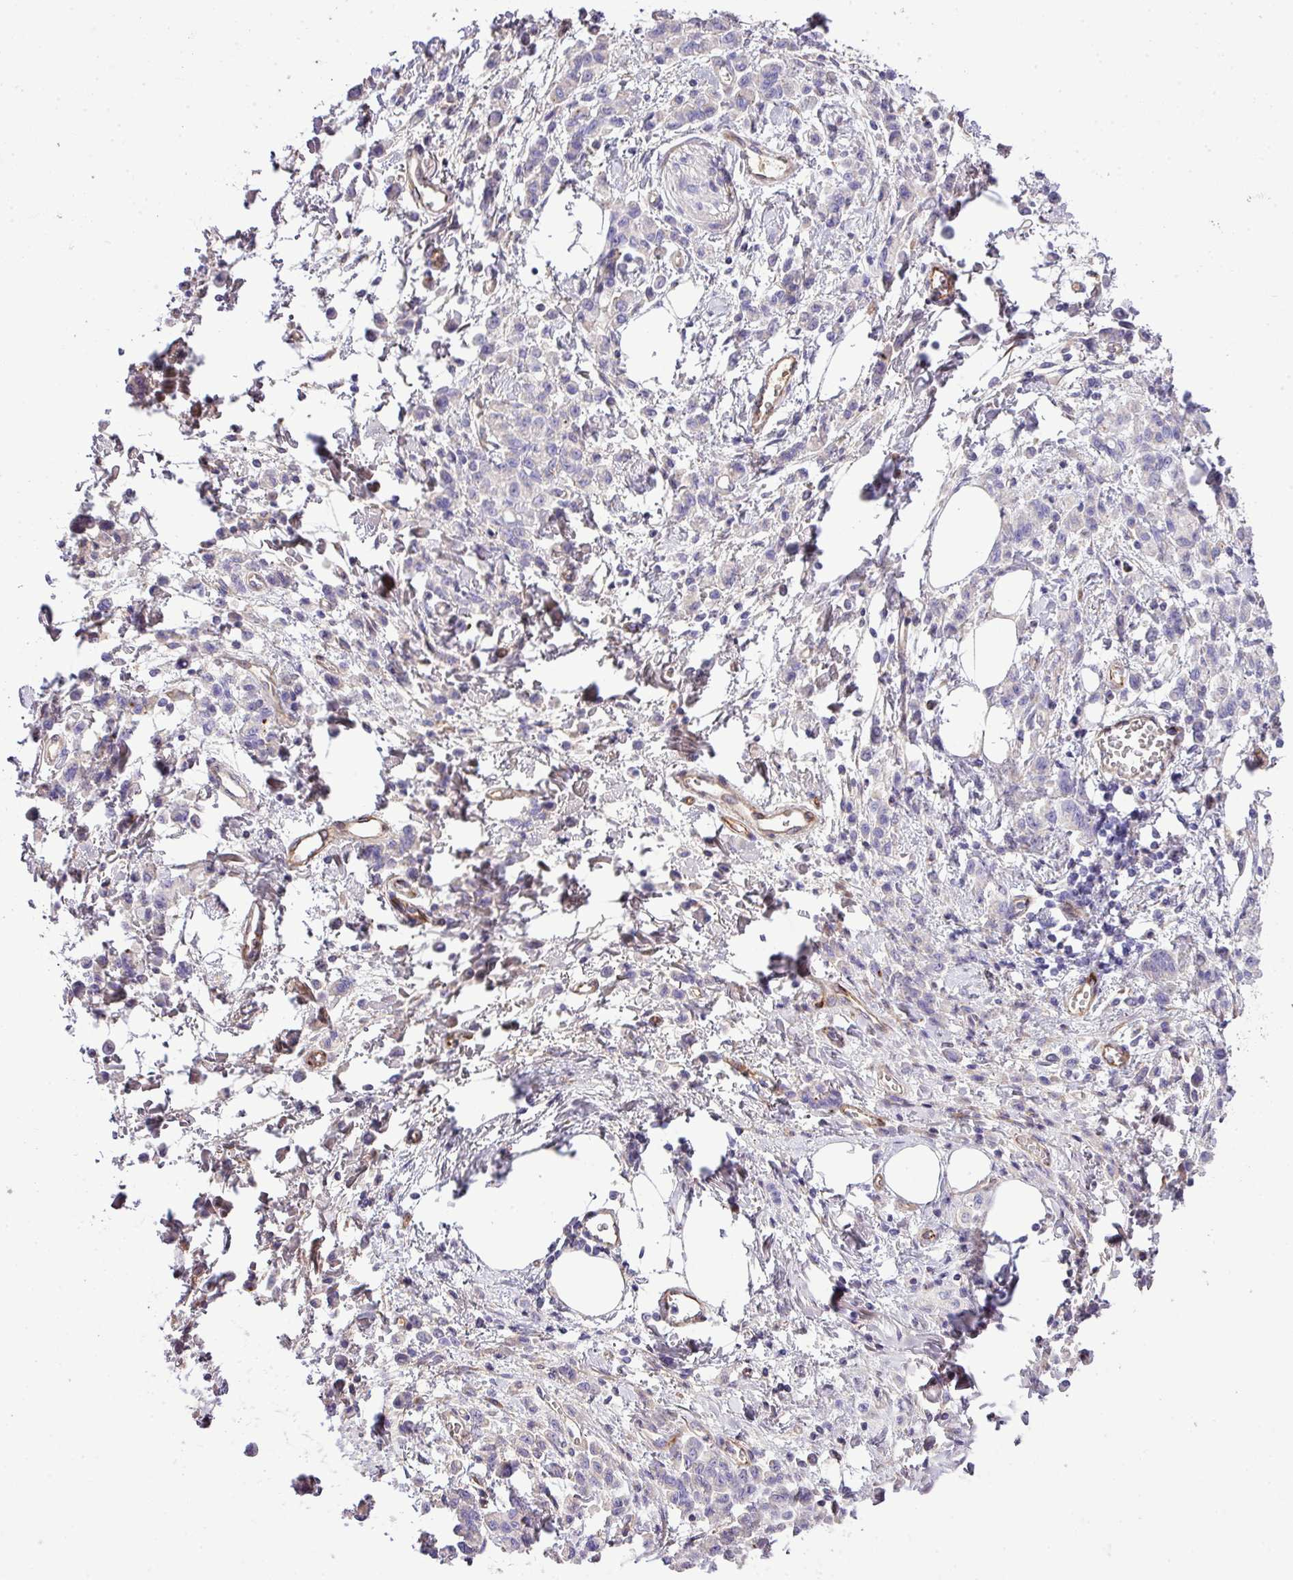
{"staining": {"intensity": "negative", "quantity": "none", "location": "none"}, "tissue": "stomach cancer", "cell_type": "Tumor cells", "image_type": "cancer", "snomed": [{"axis": "morphology", "description": "Adenocarcinoma, NOS"}, {"axis": "topography", "description": "Stomach"}], "caption": "Immunohistochemistry of stomach cancer (adenocarcinoma) exhibits no staining in tumor cells.", "gene": "CTXN2", "patient": {"sex": "male", "age": 77}}